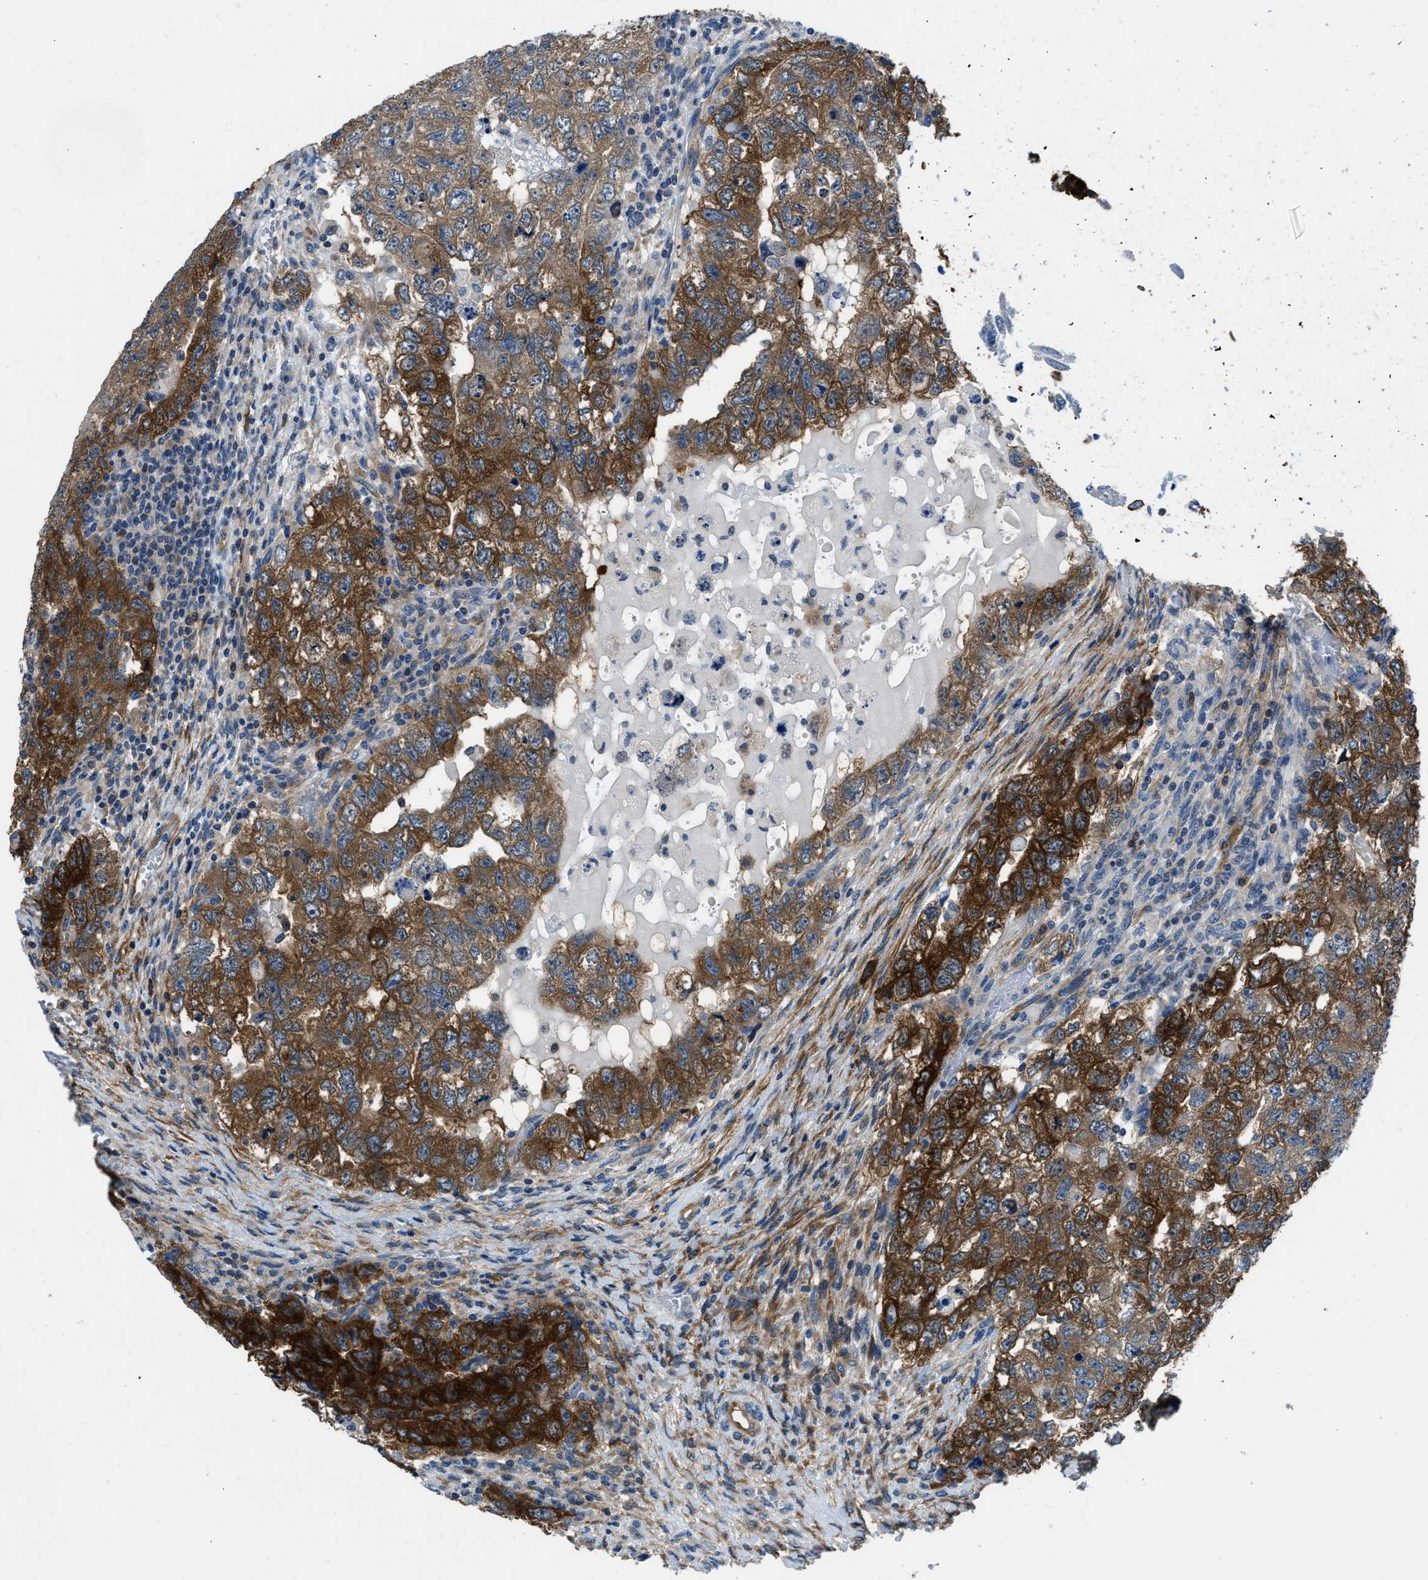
{"staining": {"intensity": "strong", "quantity": ">75%", "location": "cytoplasmic/membranous"}, "tissue": "testis cancer", "cell_type": "Tumor cells", "image_type": "cancer", "snomed": [{"axis": "morphology", "description": "Carcinoma, Embryonal, NOS"}, {"axis": "topography", "description": "Testis"}], "caption": "Protein staining shows strong cytoplasmic/membranous positivity in about >75% of tumor cells in testis embryonal carcinoma.", "gene": "PFKP", "patient": {"sex": "male", "age": 36}}